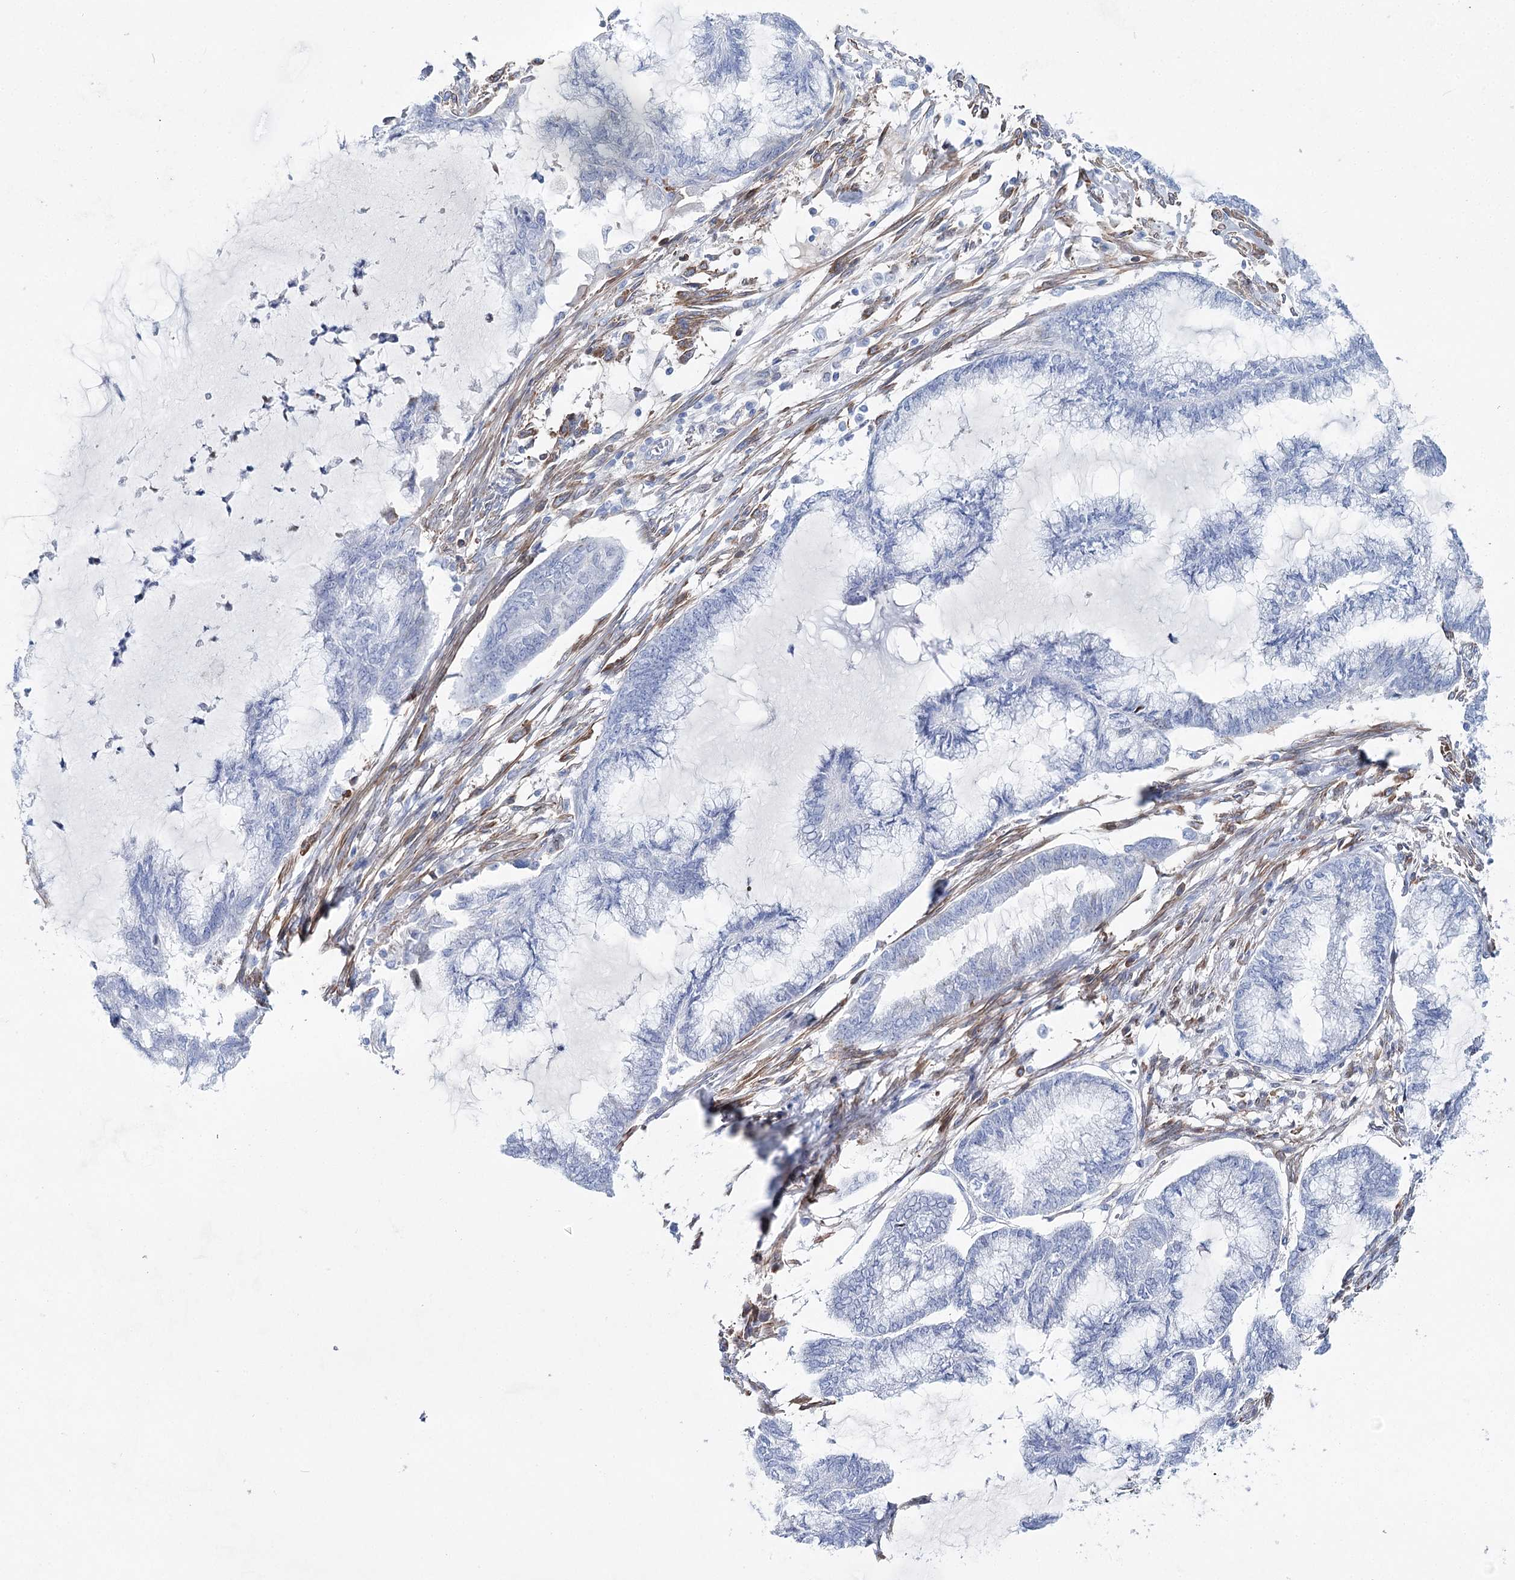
{"staining": {"intensity": "negative", "quantity": "none", "location": "none"}, "tissue": "endometrial cancer", "cell_type": "Tumor cells", "image_type": "cancer", "snomed": [{"axis": "morphology", "description": "Adenocarcinoma, NOS"}, {"axis": "topography", "description": "Endometrium"}], "caption": "This is an immunohistochemistry micrograph of human endometrial adenocarcinoma. There is no expression in tumor cells.", "gene": "ANKRD23", "patient": {"sex": "female", "age": 86}}